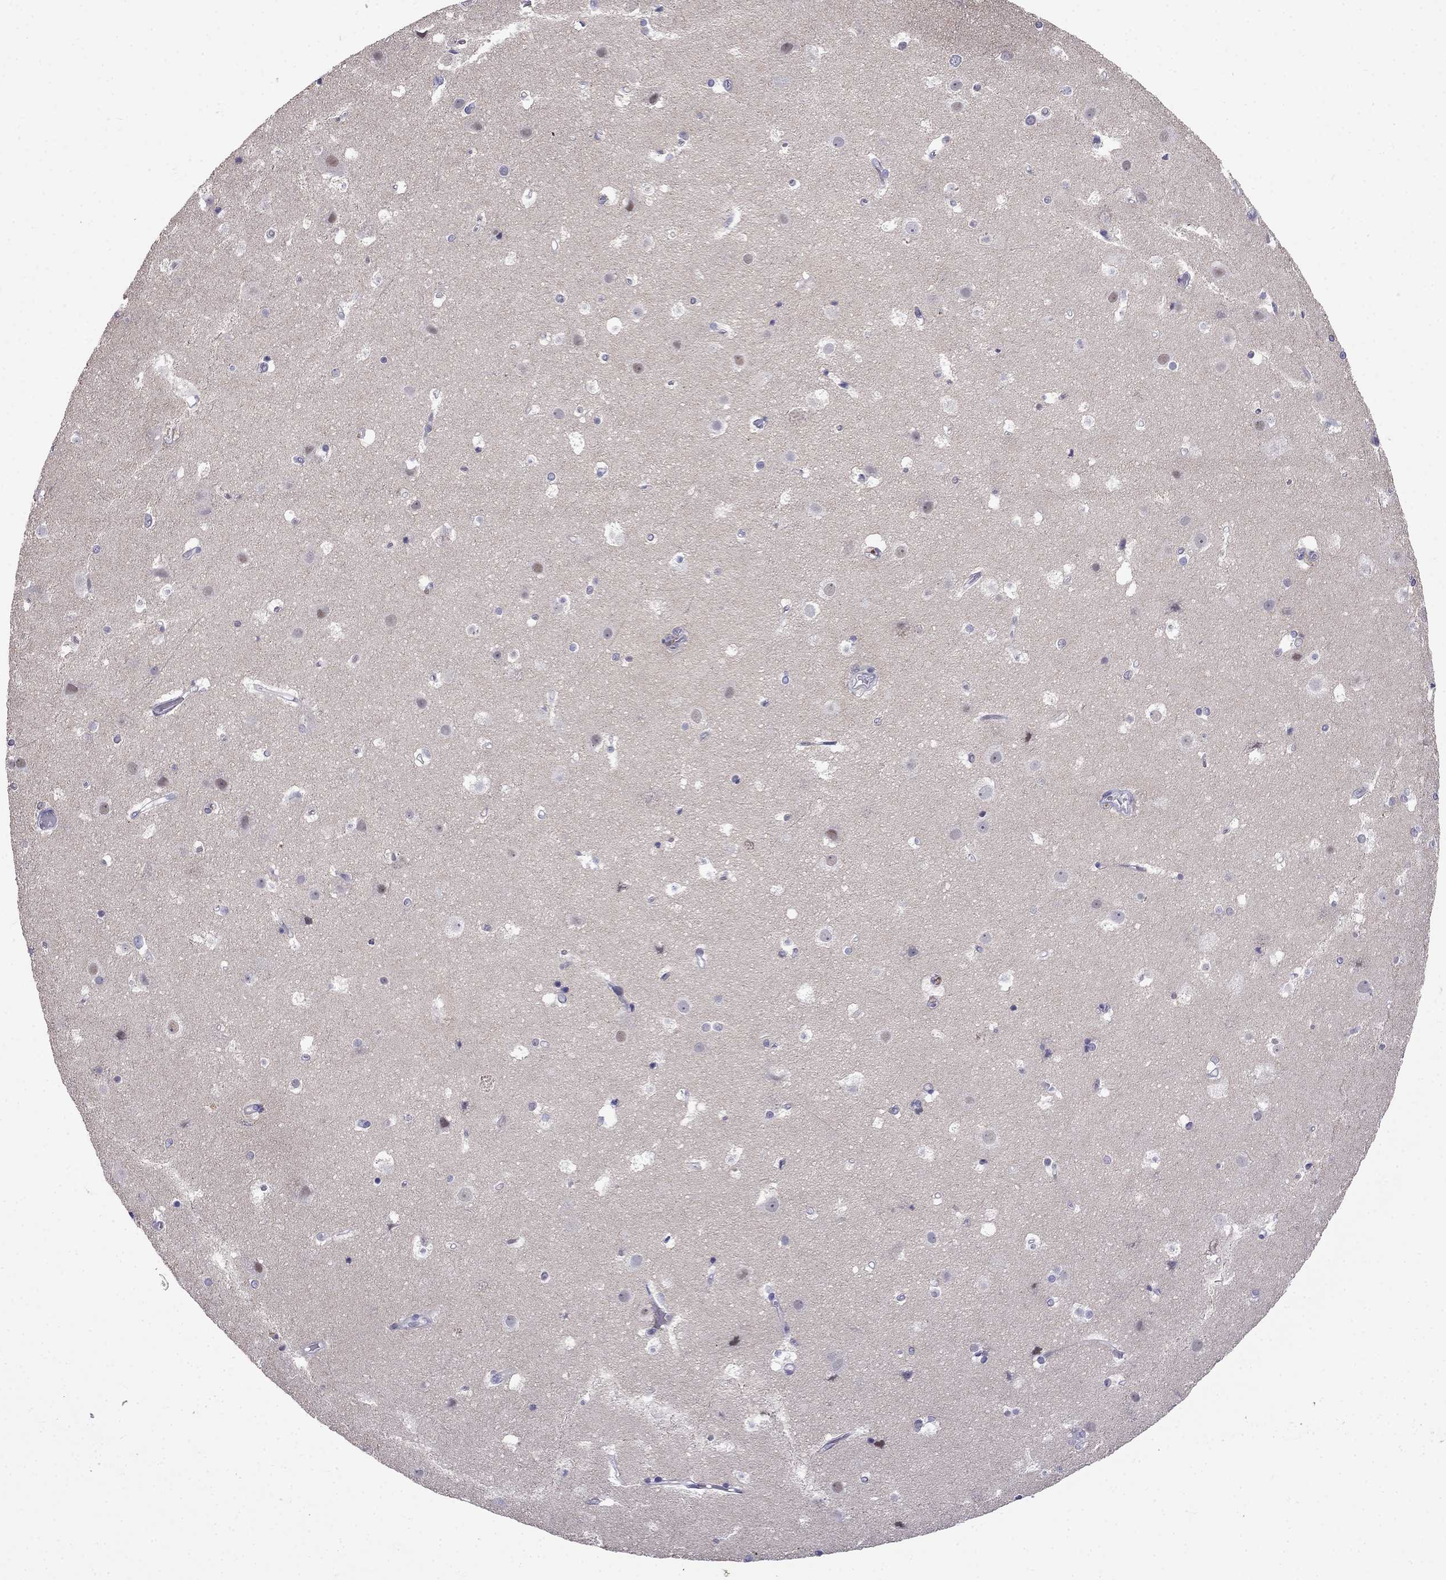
{"staining": {"intensity": "negative", "quantity": "none", "location": "none"}, "tissue": "cerebral cortex", "cell_type": "Endothelial cells", "image_type": "normal", "snomed": [{"axis": "morphology", "description": "Normal tissue, NOS"}, {"axis": "topography", "description": "Cerebral cortex"}], "caption": "High magnification brightfield microscopy of normal cerebral cortex stained with DAB (brown) and counterstained with hematoxylin (blue): endothelial cells show no significant expression.", "gene": "AQP9", "patient": {"sex": "female", "age": 52}}